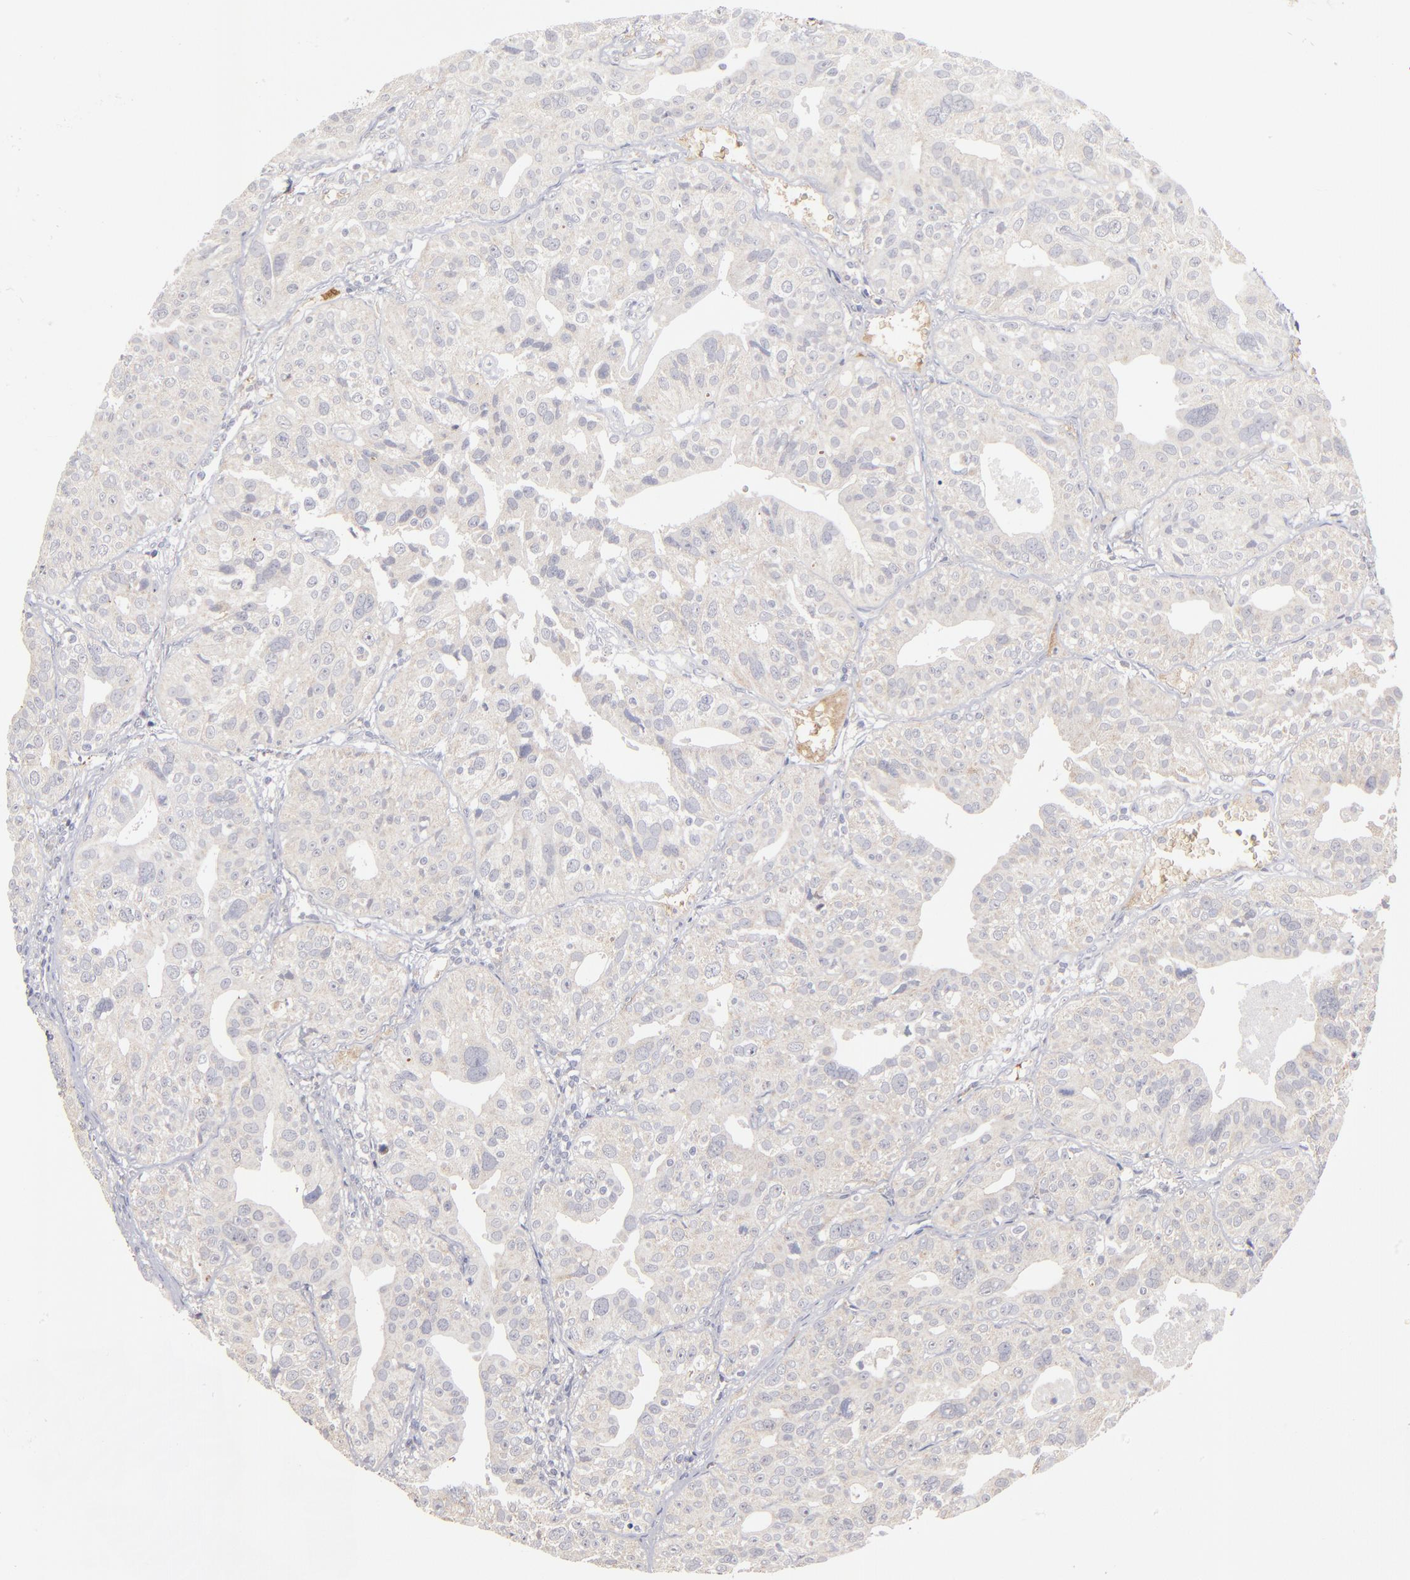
{"staining": {"intensity": "negative", "quantity": "none", "location": "none"}, "tissue": "urothelial cancer", "cell_type": "Tumor cells", "image_type": "cancer", "snomed": [{"axis": "morphology", "description": "Urothelial carcinoma, High grade"}, {"axis": "topography", "description": "Urinary bladder"}], "caption": "Tumor cells show no significant positivity in urothelial cancer. (DAB immunohistochemistry (IHC) with hematoxylin counter stain).", "gene": "EXD2", "patient": {"sex": "male", "age": 56}}